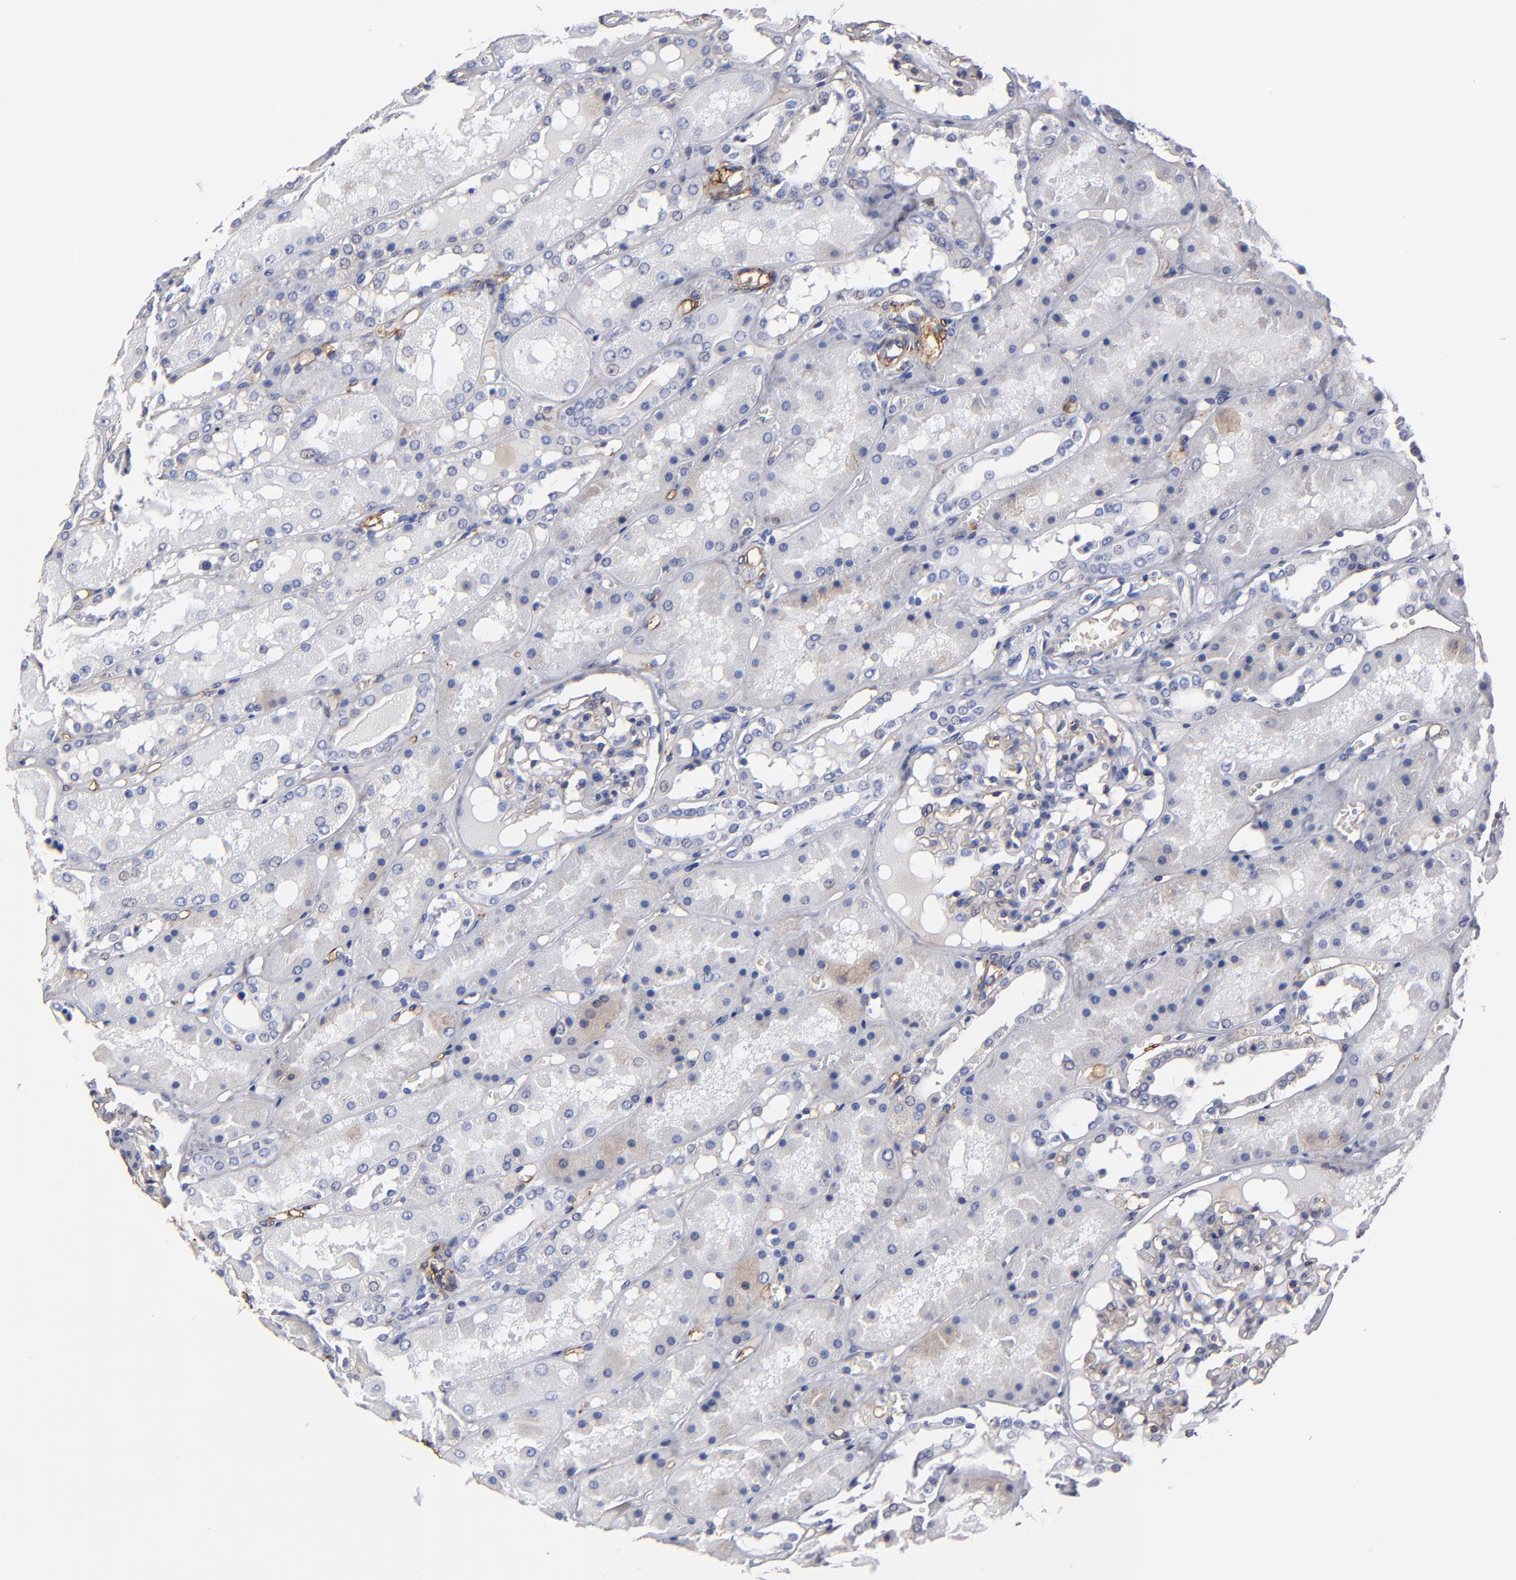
{"staining": {"intensity": "weak", "quantity": "<25%", "location": "cytoplasmic/membranous"}, "tissue": "kidney", "cell_type": "Cells in glomeruli", "image_type": "normal", "snomed": [{"axis": "morphology", "description": "Normal tissue, NOS"}, {"axis": "topography", "description": "Kidney"}], "caption": "Immunohistochemistry (IHC) micrograph of benign kidney: human kidney stained with DAB (3,3'-diaminobenzidine) demonstrates no significant protein positivity in cells in glomeruli.", "gene": "TM4SF1", "patient": {"sex": "male", "age": 36}}